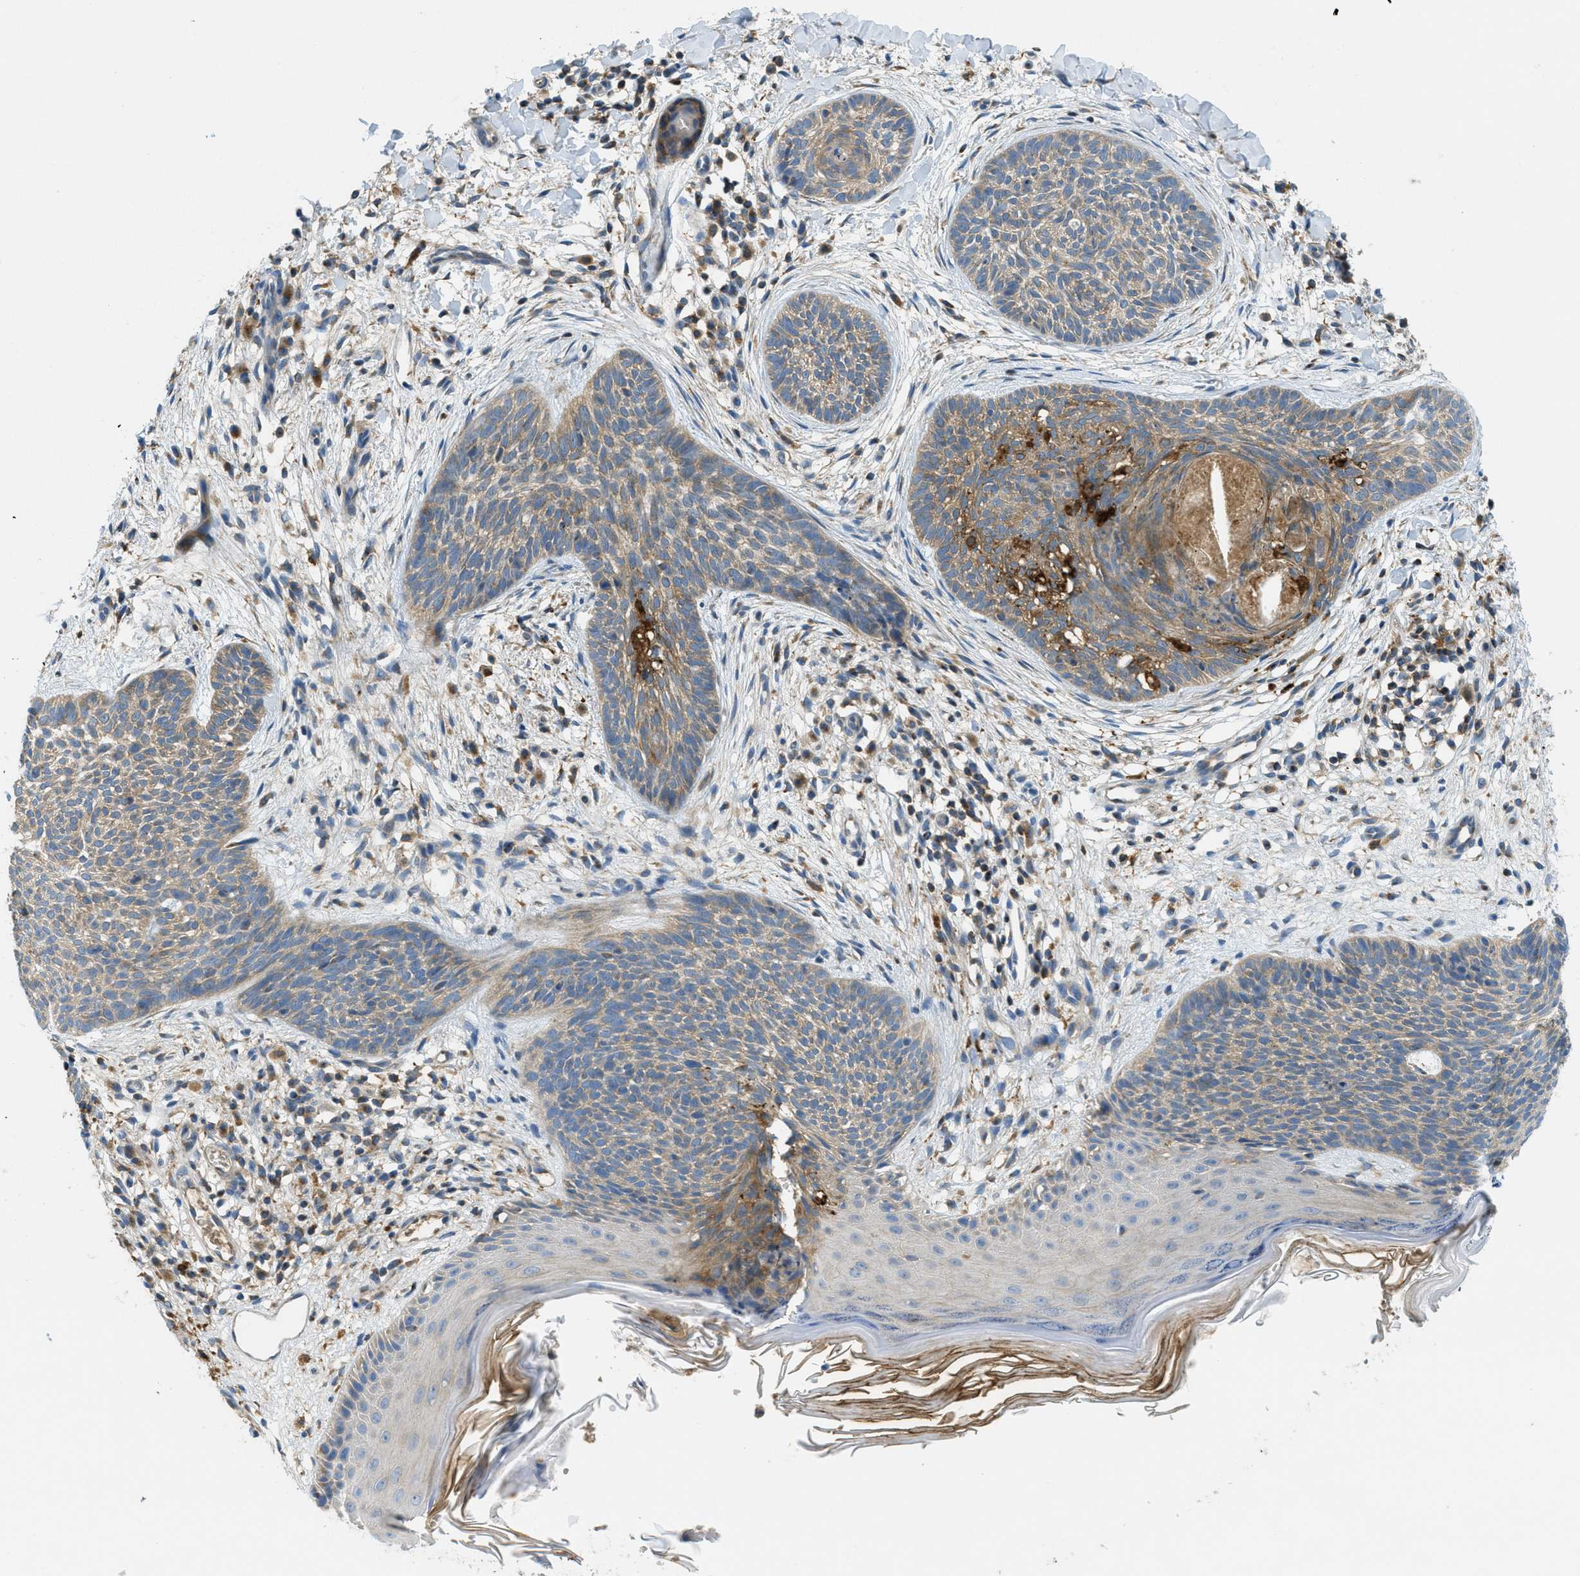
{"staining": {"intensity": "weak", "quantity": ">75%", "location": "cytoplasmic/membranous"}, "tissue": "skin cancer", "cell_type": "Tumor cells", "image_type": "cancer", "snomed": [{"axis": "morphology", "description": "Basal cell carcinoma"}, {"axis": "topography", "description": "Skin"}], "caption": "Protein expression analysis of human basal cell carcinoma (skin) reveals weak cytoplasmic/membranous positivity in about >75% of tumor cells.", "gene": "RFFL", "patient": {"sex": "female", "age": 59}}